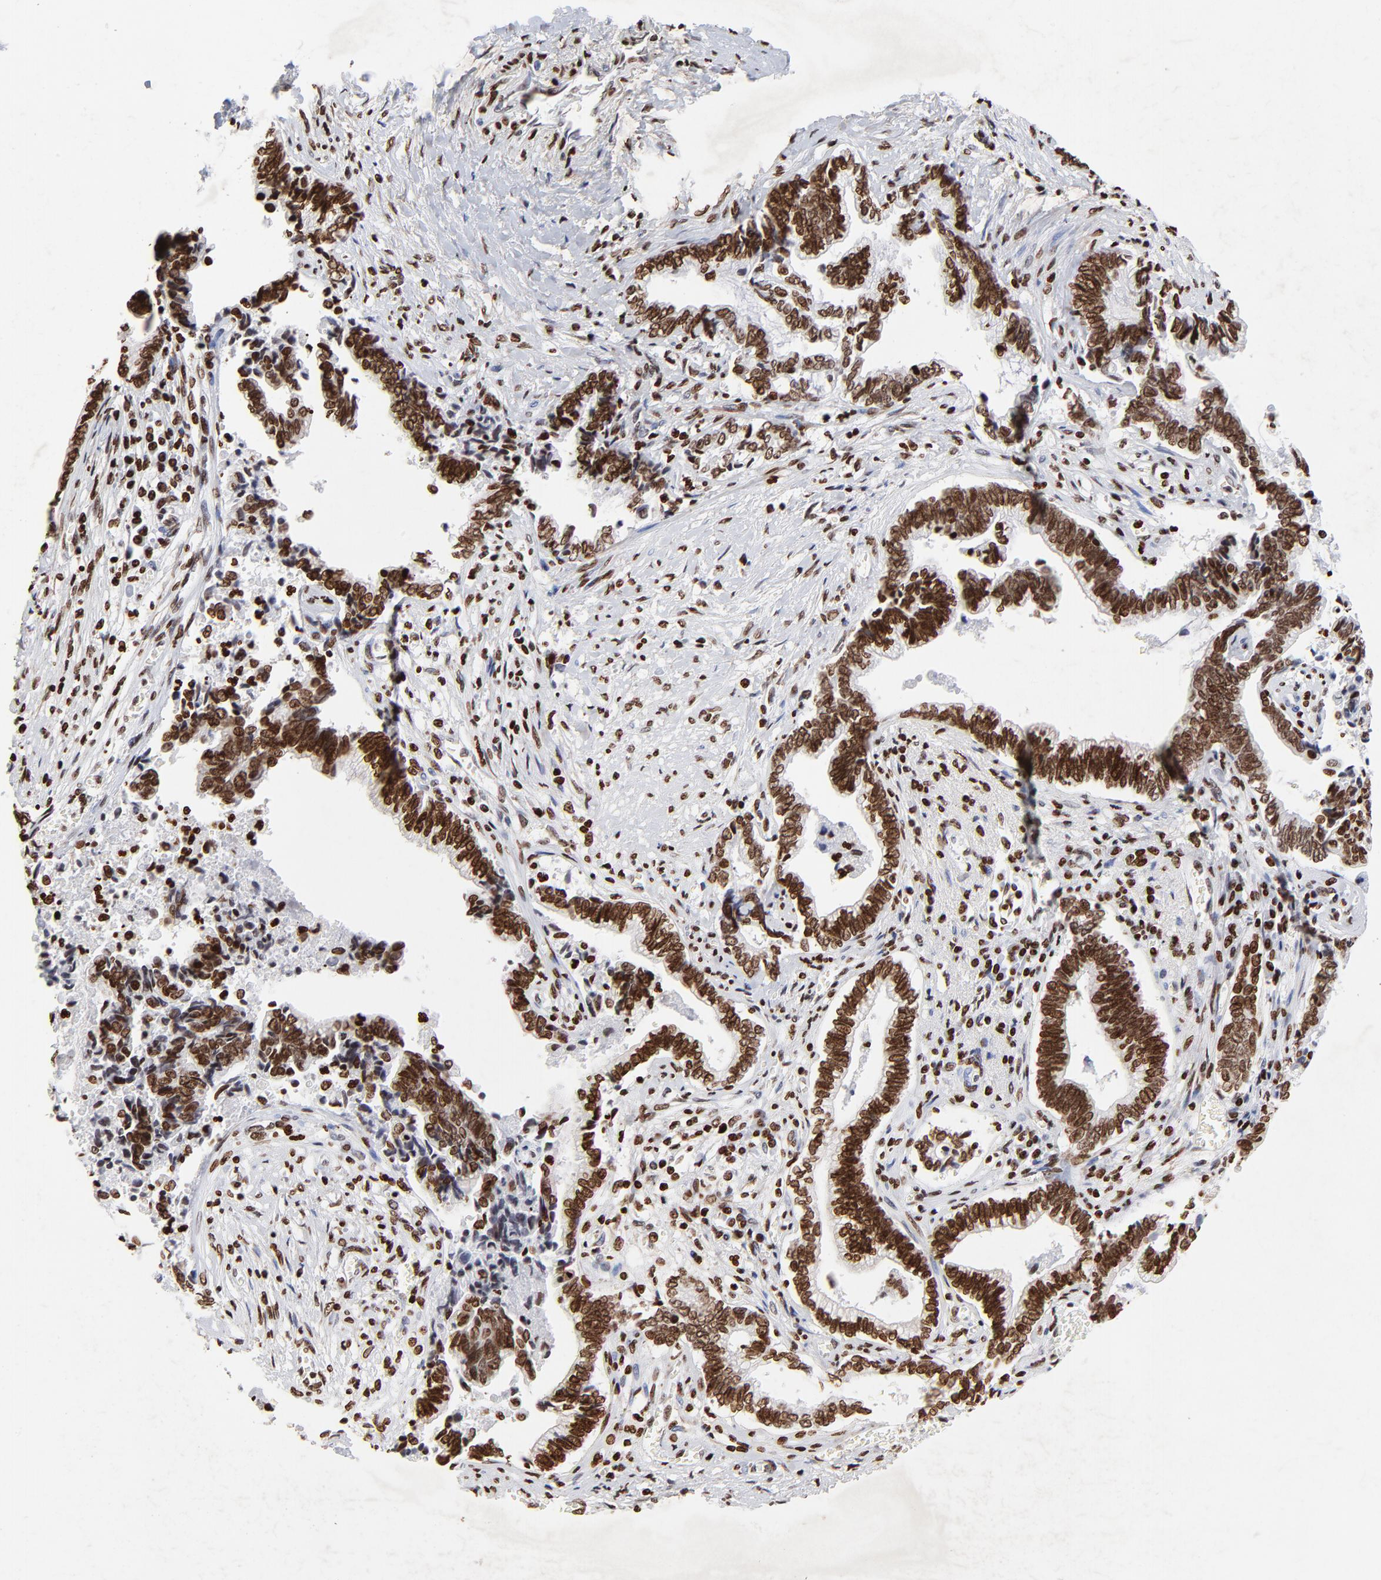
{"staining": {"intensity": "strong", "quantity": ">75%", "location": "nuclear"}, "tissue": "liver cancer", "cell_type": "Tumor cells", "image_type": "cancer", "snomed": [{"axis": "morphology", "description": "Cholangiocarcinoma"}, {"axis": "topography", "description": "Liver"}], "caption": "IHC (DAB) staining of human liver cancer (cholangiocarcinoma) exhibits strong nuclear protein staining in about >75% of tumor cells. Using DAB (brown) and hematoxylin (blue) stains, captured at high magnification using brightfield microscopy.", "gene": "FBH1", "patient": {"sex": "male", "age": 57}}